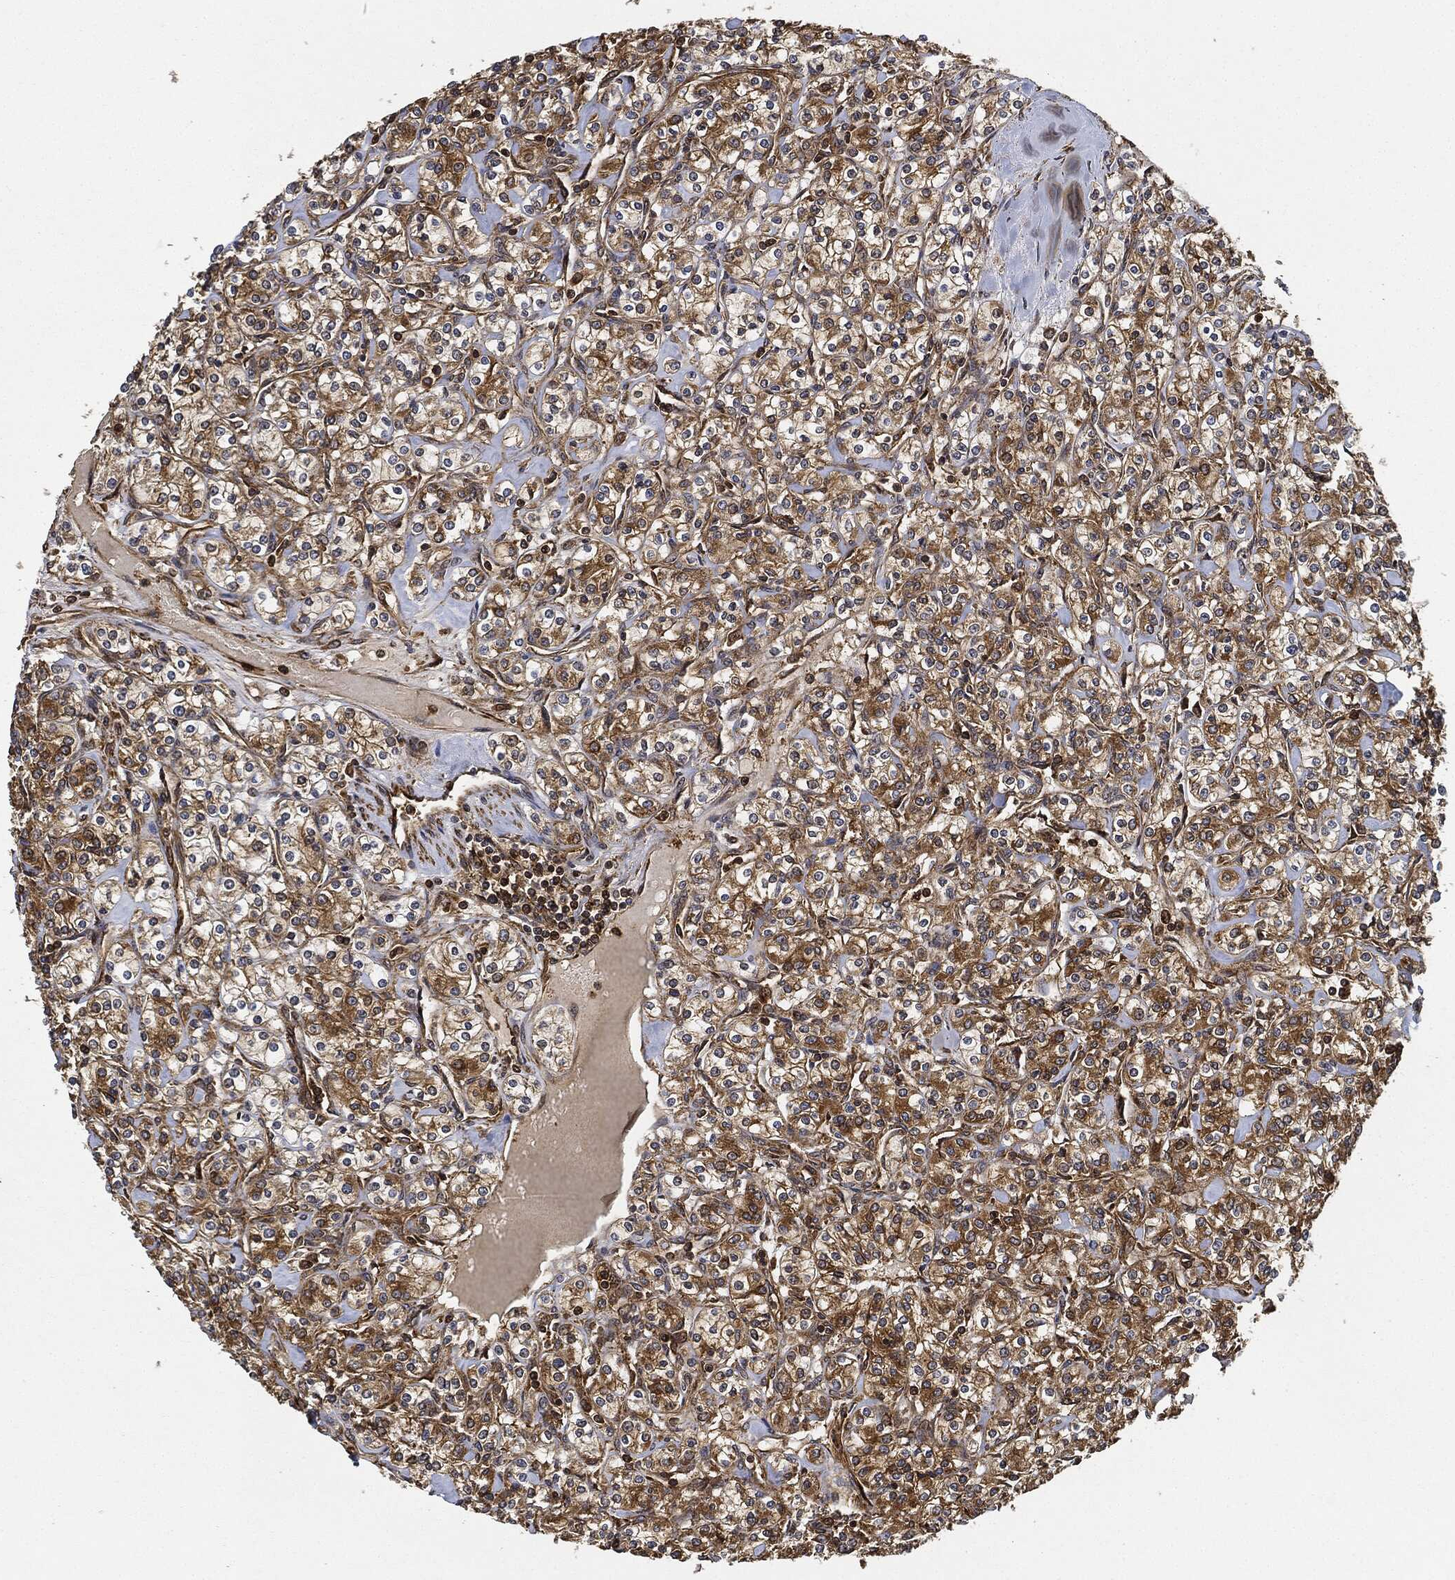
{"staining": {"intensity": "moderate", "quantity": ">75%", "location": "cytoplasmic/membranous"}, "tissue": "renal cancer", "cell_type": "Tumor cells", "image_type": "cancer", "snomed": [{"axis": "morphology", "description": "Adenocarcinoma, NOS"}, {"axis": "topography", "description": "Kidney"}], "caption": "About >75% of tumor cells in human renal cancer demonstrate moderate cytoplasmic/membranous protein positivity as visualized by brown immunohistochemical staining.", "gene": "CEP290", "patient": {"sex": "male", "age": 77}}